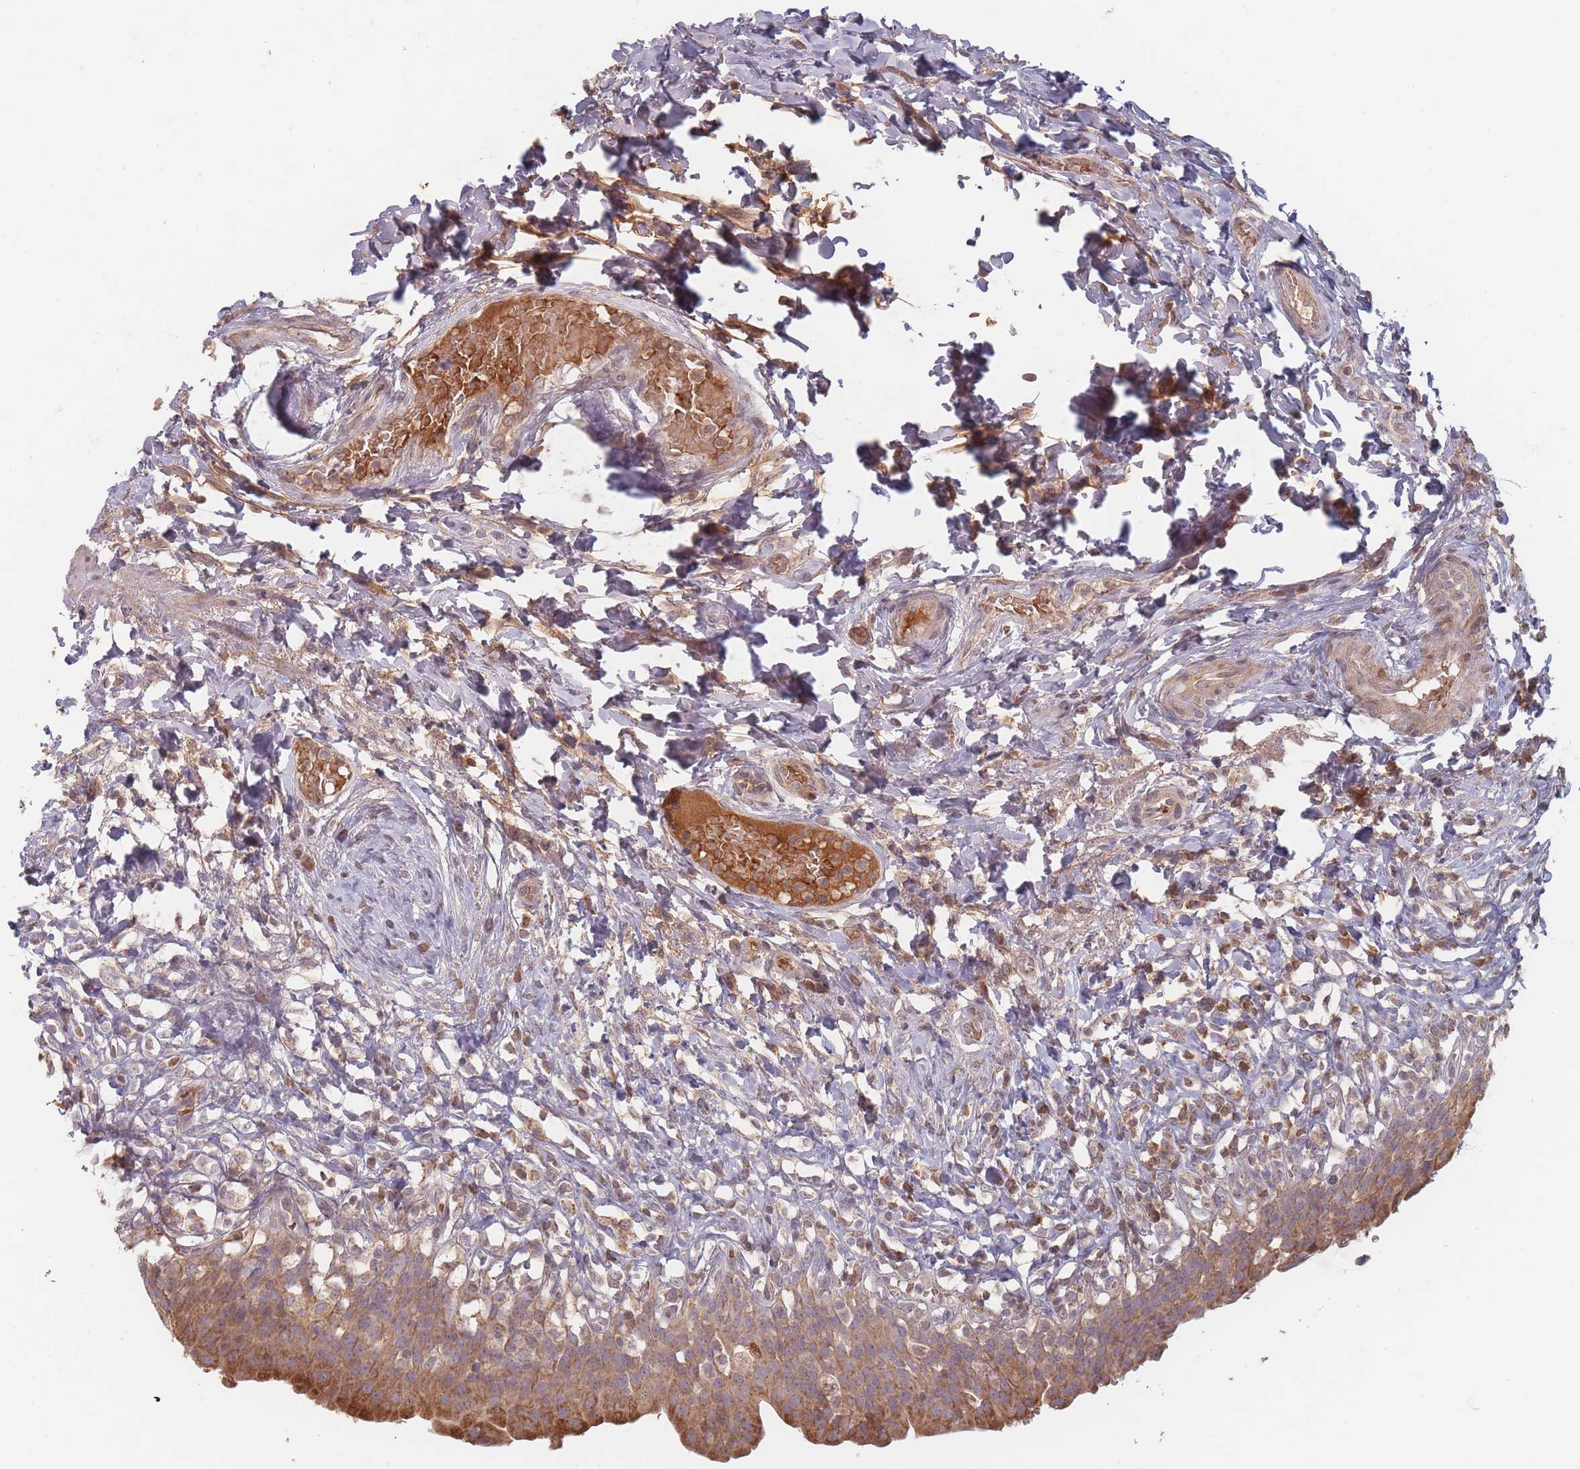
{"staining": {"intensity": "moderate", "quantity": ">75%", "location": "cytoplasmic/membranous"}, "tissue": "urinary bladder", "cell_type": "Urothelial cells", "image_type": "normal", "snomed": [{"axis": "morphology", "description": "Normal tissue, NOS"}, {"axis": "morphology", "description": "Inflammation, NOS"}, {"axis": "topography", "description": "Urinary bladder"}], "caption": "High-power microscopy captured an IHC micrograph of benign urinary bladder, revealing moderate cytoplasmic/membranous expression in approximately >75% of urothelial cells.", "gene": "OR2M4", "patient": {"sex": "male", "age": 64}}